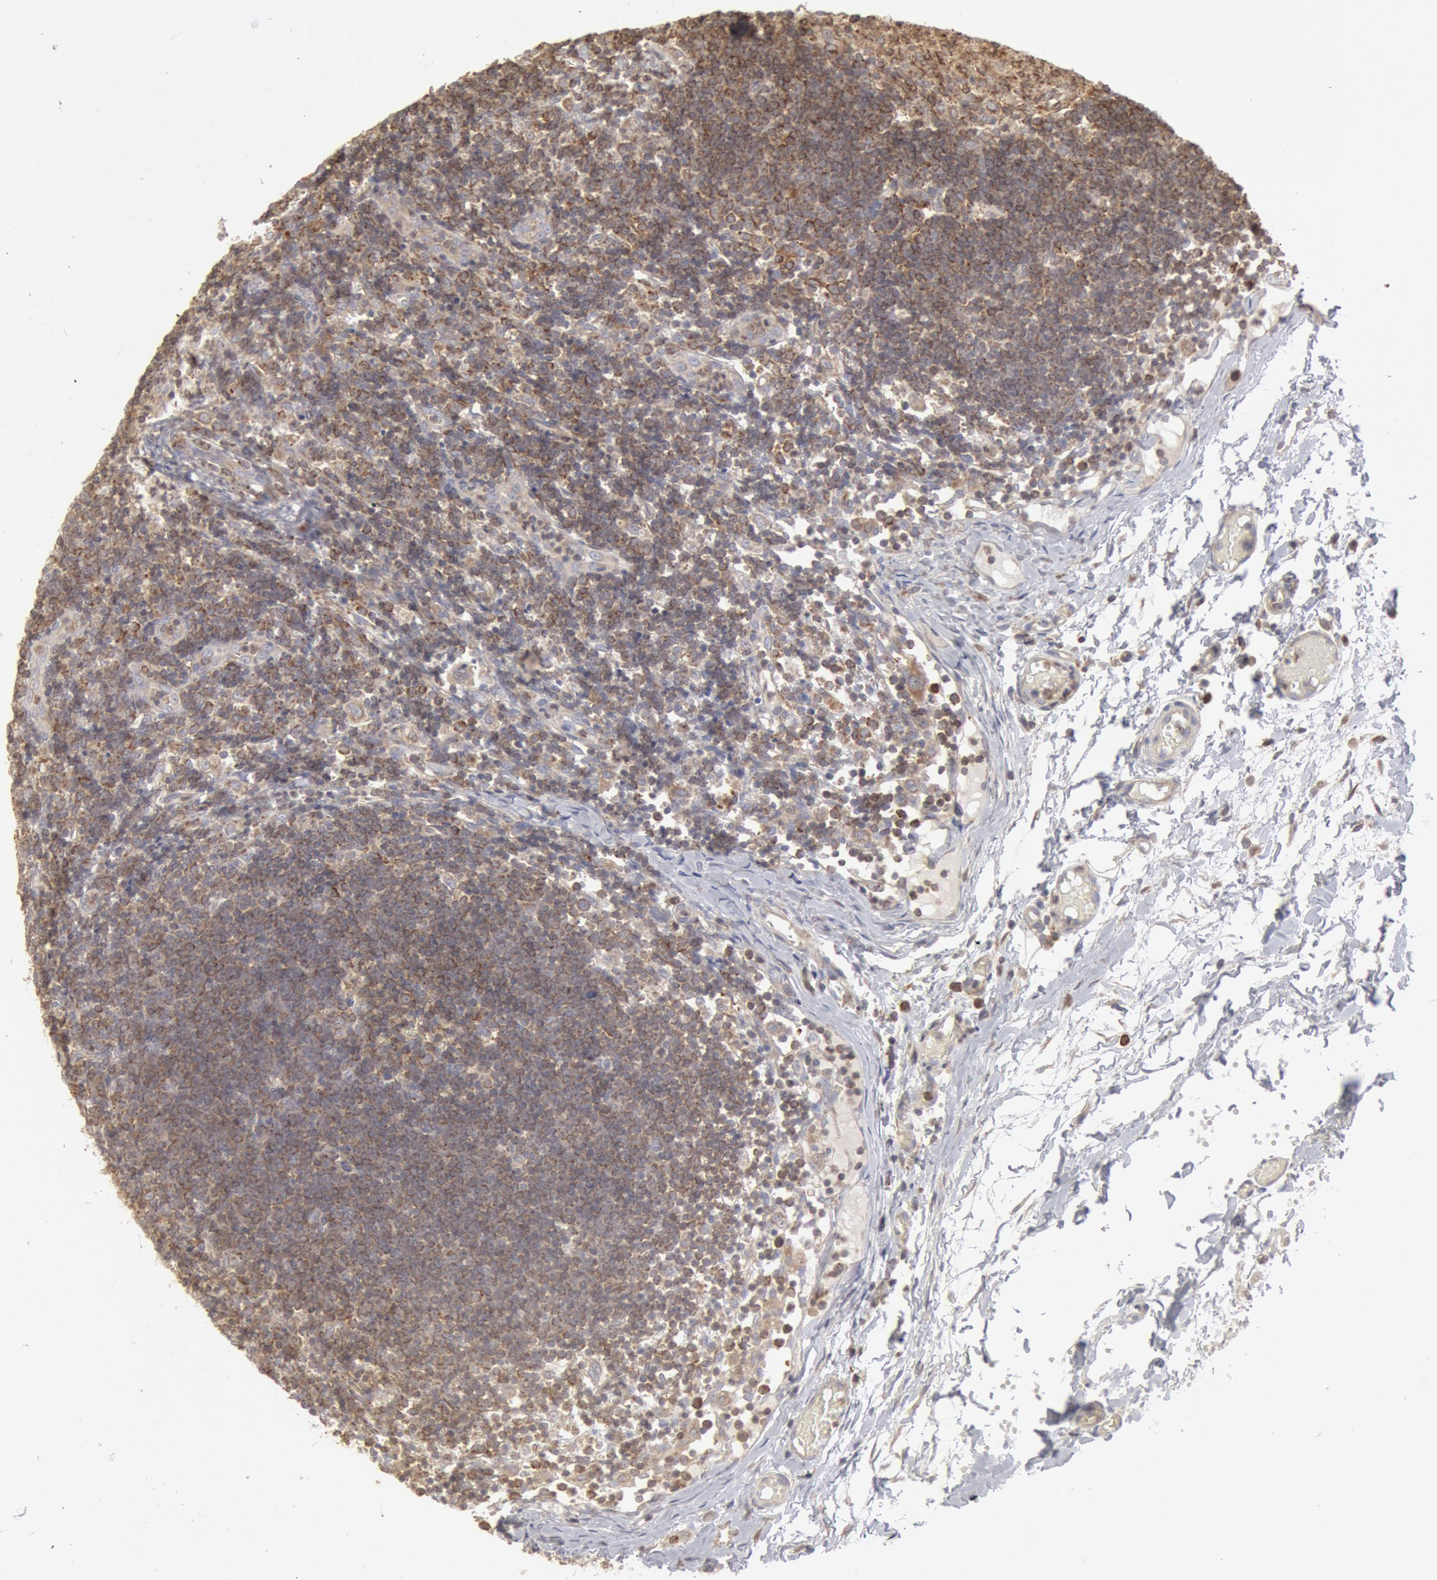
{"staining": {"intensity": "moderate", "quantity": "25%-75%", "location": "cytoplasmic/membranous"}, "tissue": "lymph node", "cell_type": "Germinal center cells", "image_type": "normal", "snomed": [{"axis": "morphology", "description": "Normal tissue, NOS"}, {"axis": "morphology", "description": "Inflammation, NOS"}, {"axis": "topography", "description": "Lymph node"}, {"axis": "topography", "description": "Salivary gland"}], "caption": "Protein staining shows moderate cytoplasmic/membranous staining in approximately 25%-75% of germinal center cells in unremarkable lymph node. The staining was performed using DAB (3,3'-diaminobenzidine) to visualize the protein expression in brown, while the nuclei were stained in blue with hematoxylin (Magnification: 20x).", "gene": "OSBPL8", "patient": {"sex": "male", "age": 3}}